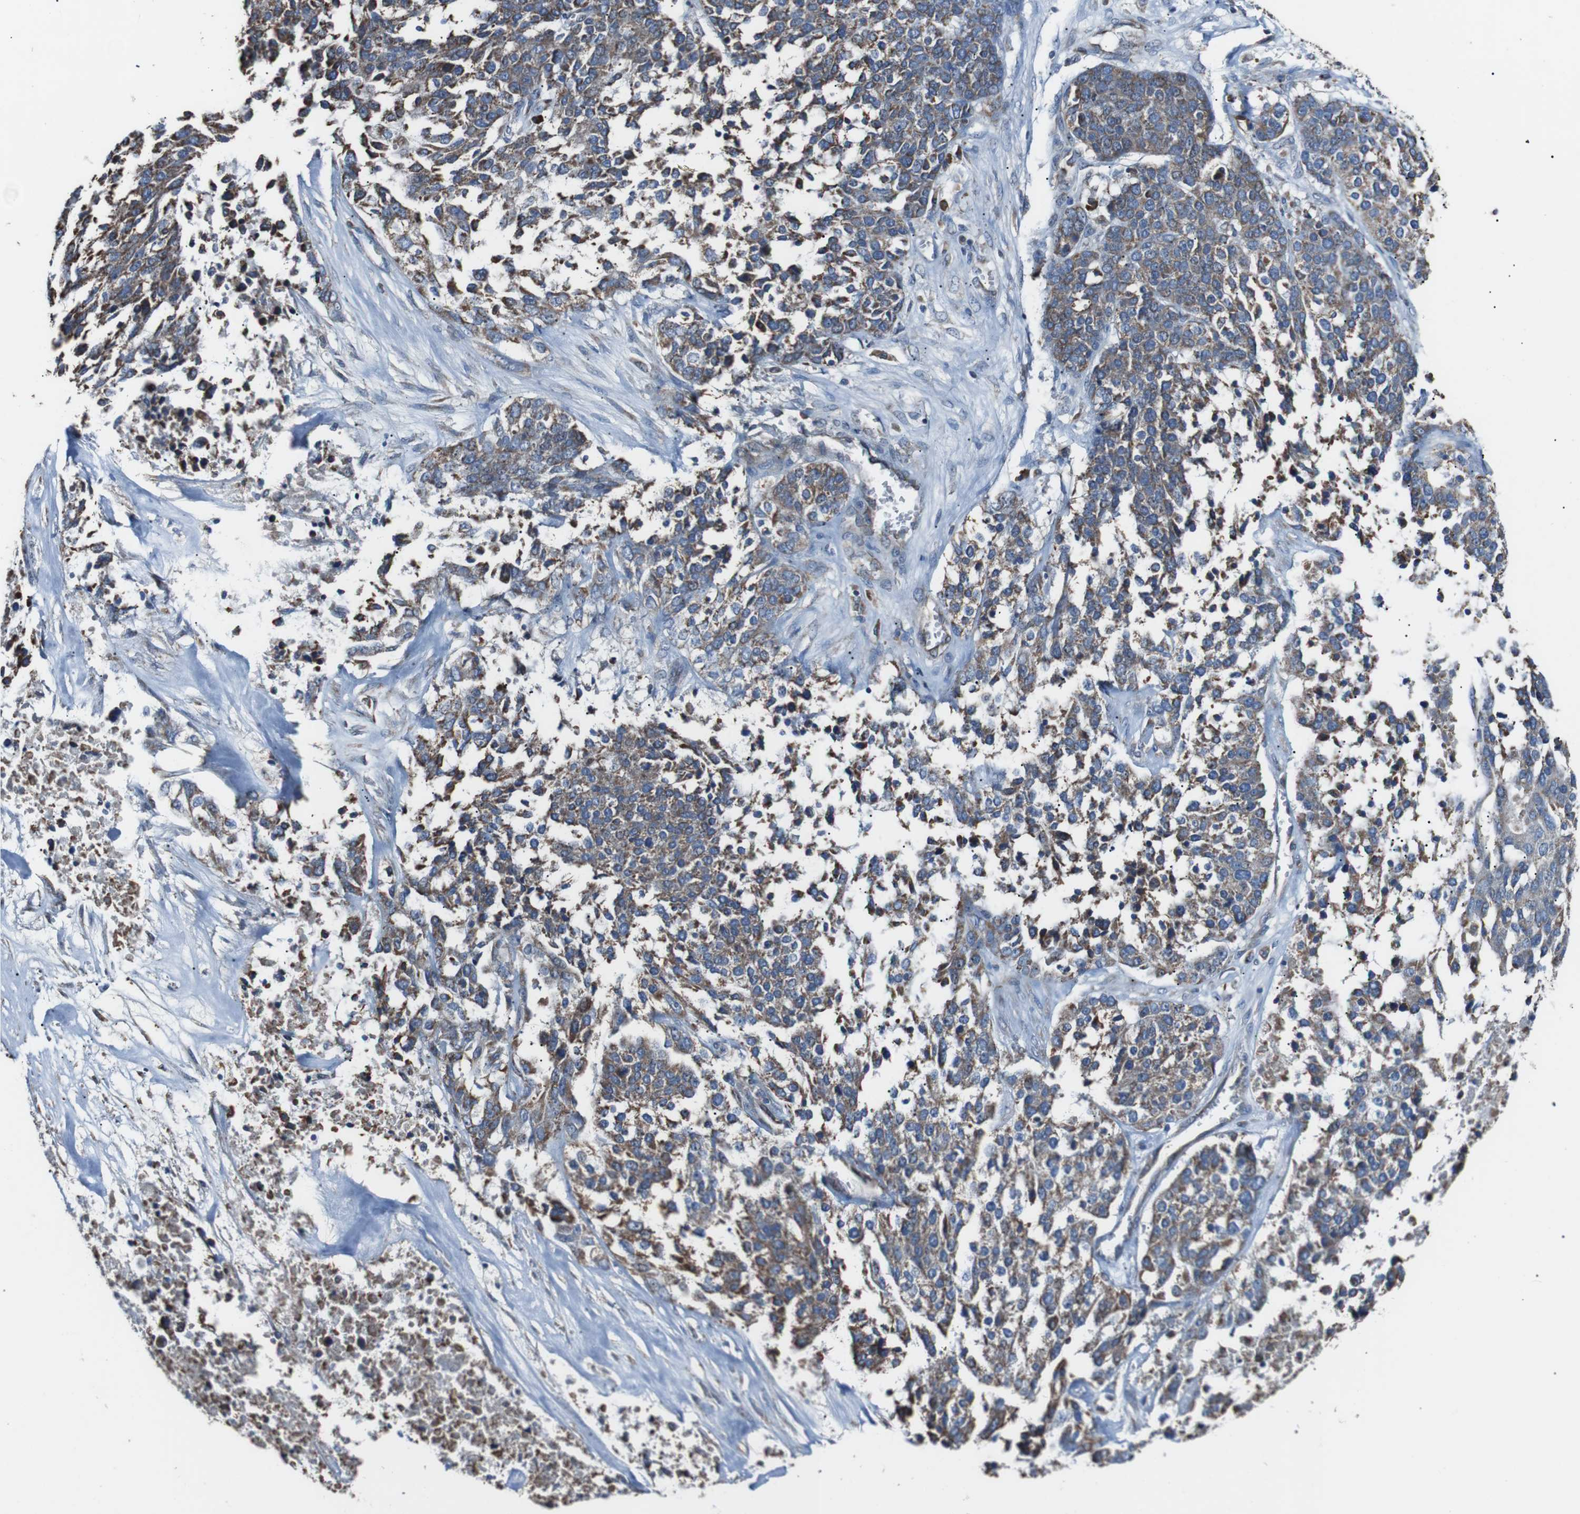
{"staining": {"intensity": "moderate", "quantity": ">75%", "location": "cytoplasmic/membranous"}, "tissue": "ovarian cancer", "cell_type": "Tumor cells", "image_type": "cancer", "snomed": [{"axis": "morphology", "description": "Cystadenocarcinoma, serous, NOS"}, {"axis": "topography", "description": "Ovary"}], "caption": "Ovarian cancer tissue reveals moderate cytoplasmic/membranous positivity in approximately >75% of tumor cells", "gene": "CISD2", "patient": {"sex": "female", "age": 44}}